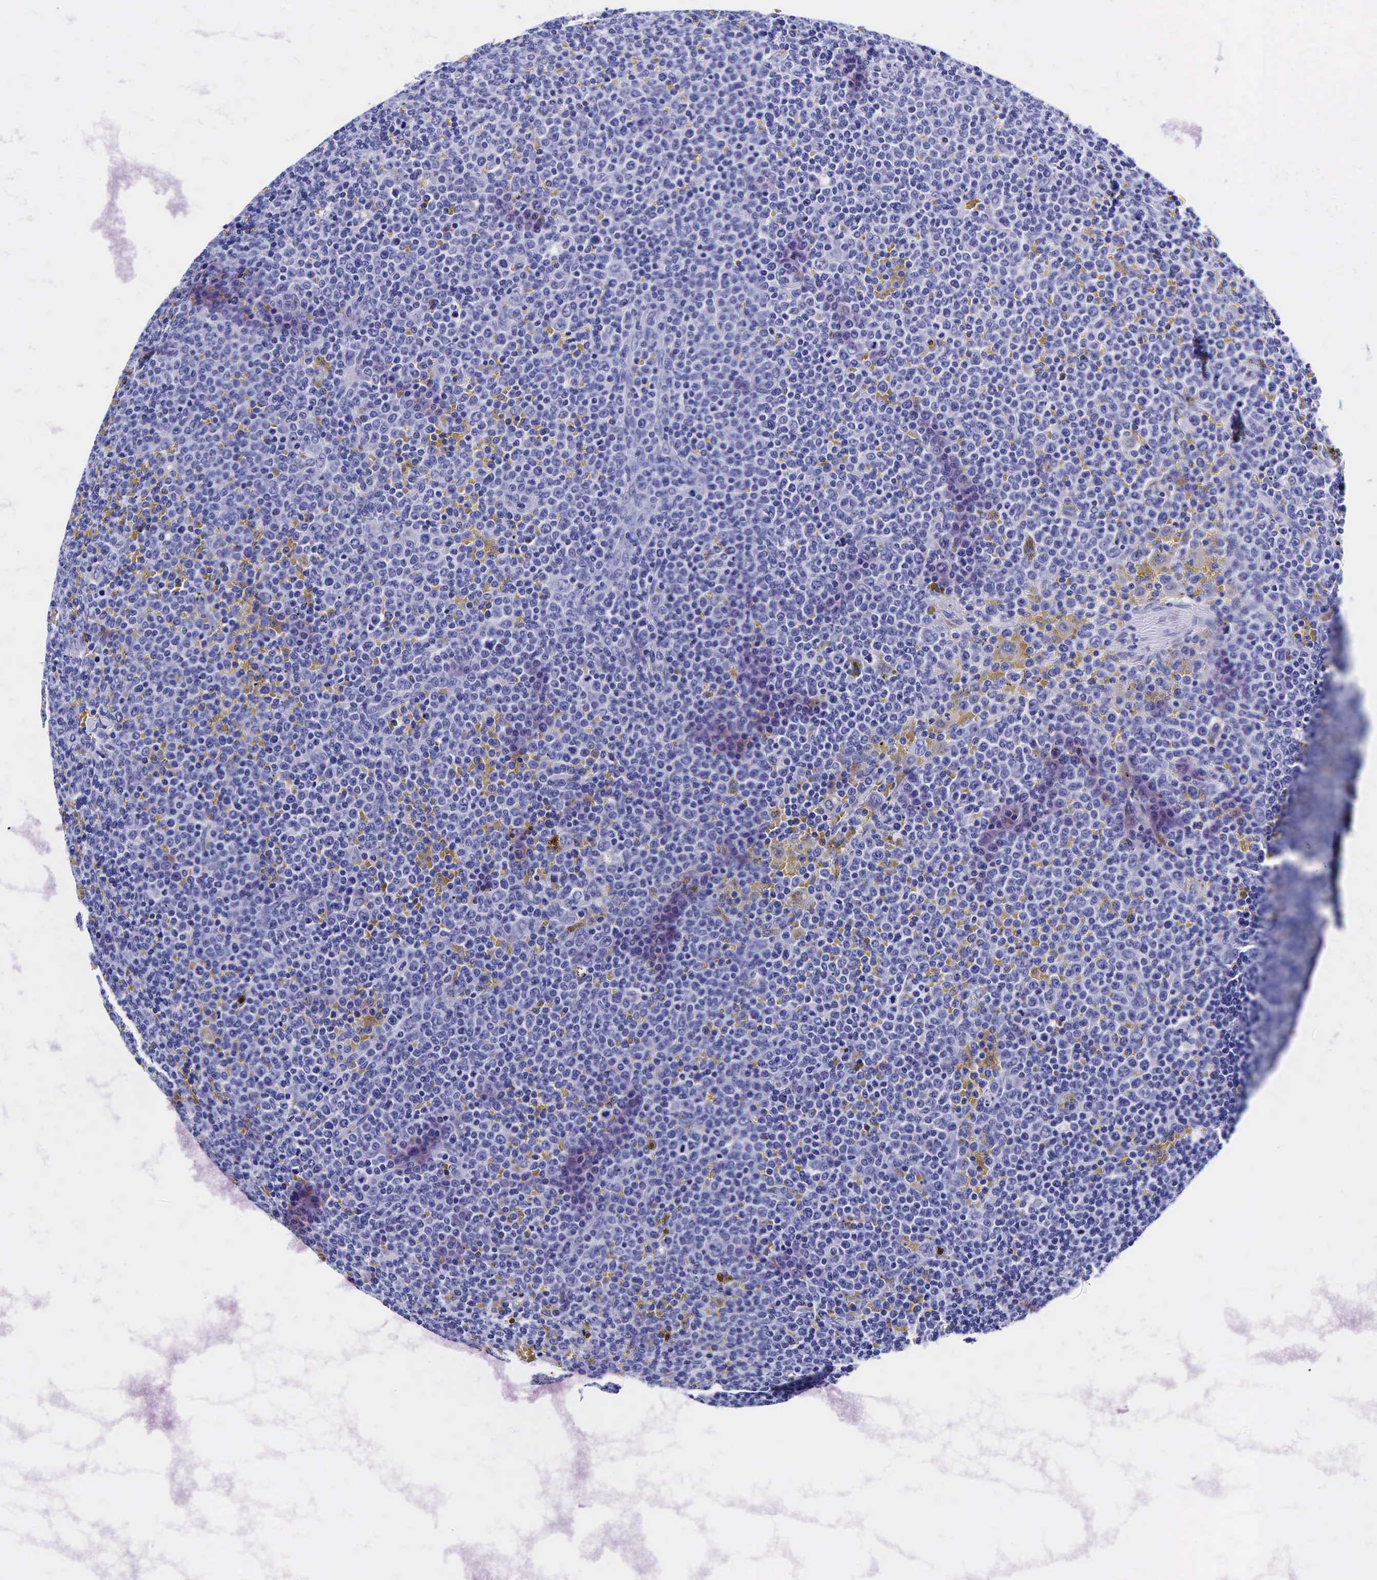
{"staining": {"intensity": "negative", "quantity": "none", "location": "none"}, "tissue": "lymphoma", "cell_type": "Tumor cells", "image_type": "cancer", "snomed": [{"axis": "morphology", "description": "Malignant lymphoma, non-Hodgkin's type, Low grade"}, {"axis": "topography", "description": "Lymph node"}], "caption": "IHC image of human lymphoma stained for a protein (brown), which reveals no positivity in tumor cells. Brightfield microscopy of immunohistochemistry (IHC) stained with DAB (3,3'-diaminobenzidine) (brown) and hematoxylin (blue), captured at high magnification.", "gene": "GCG", "patient": {"sex": "male", "age": 50}}